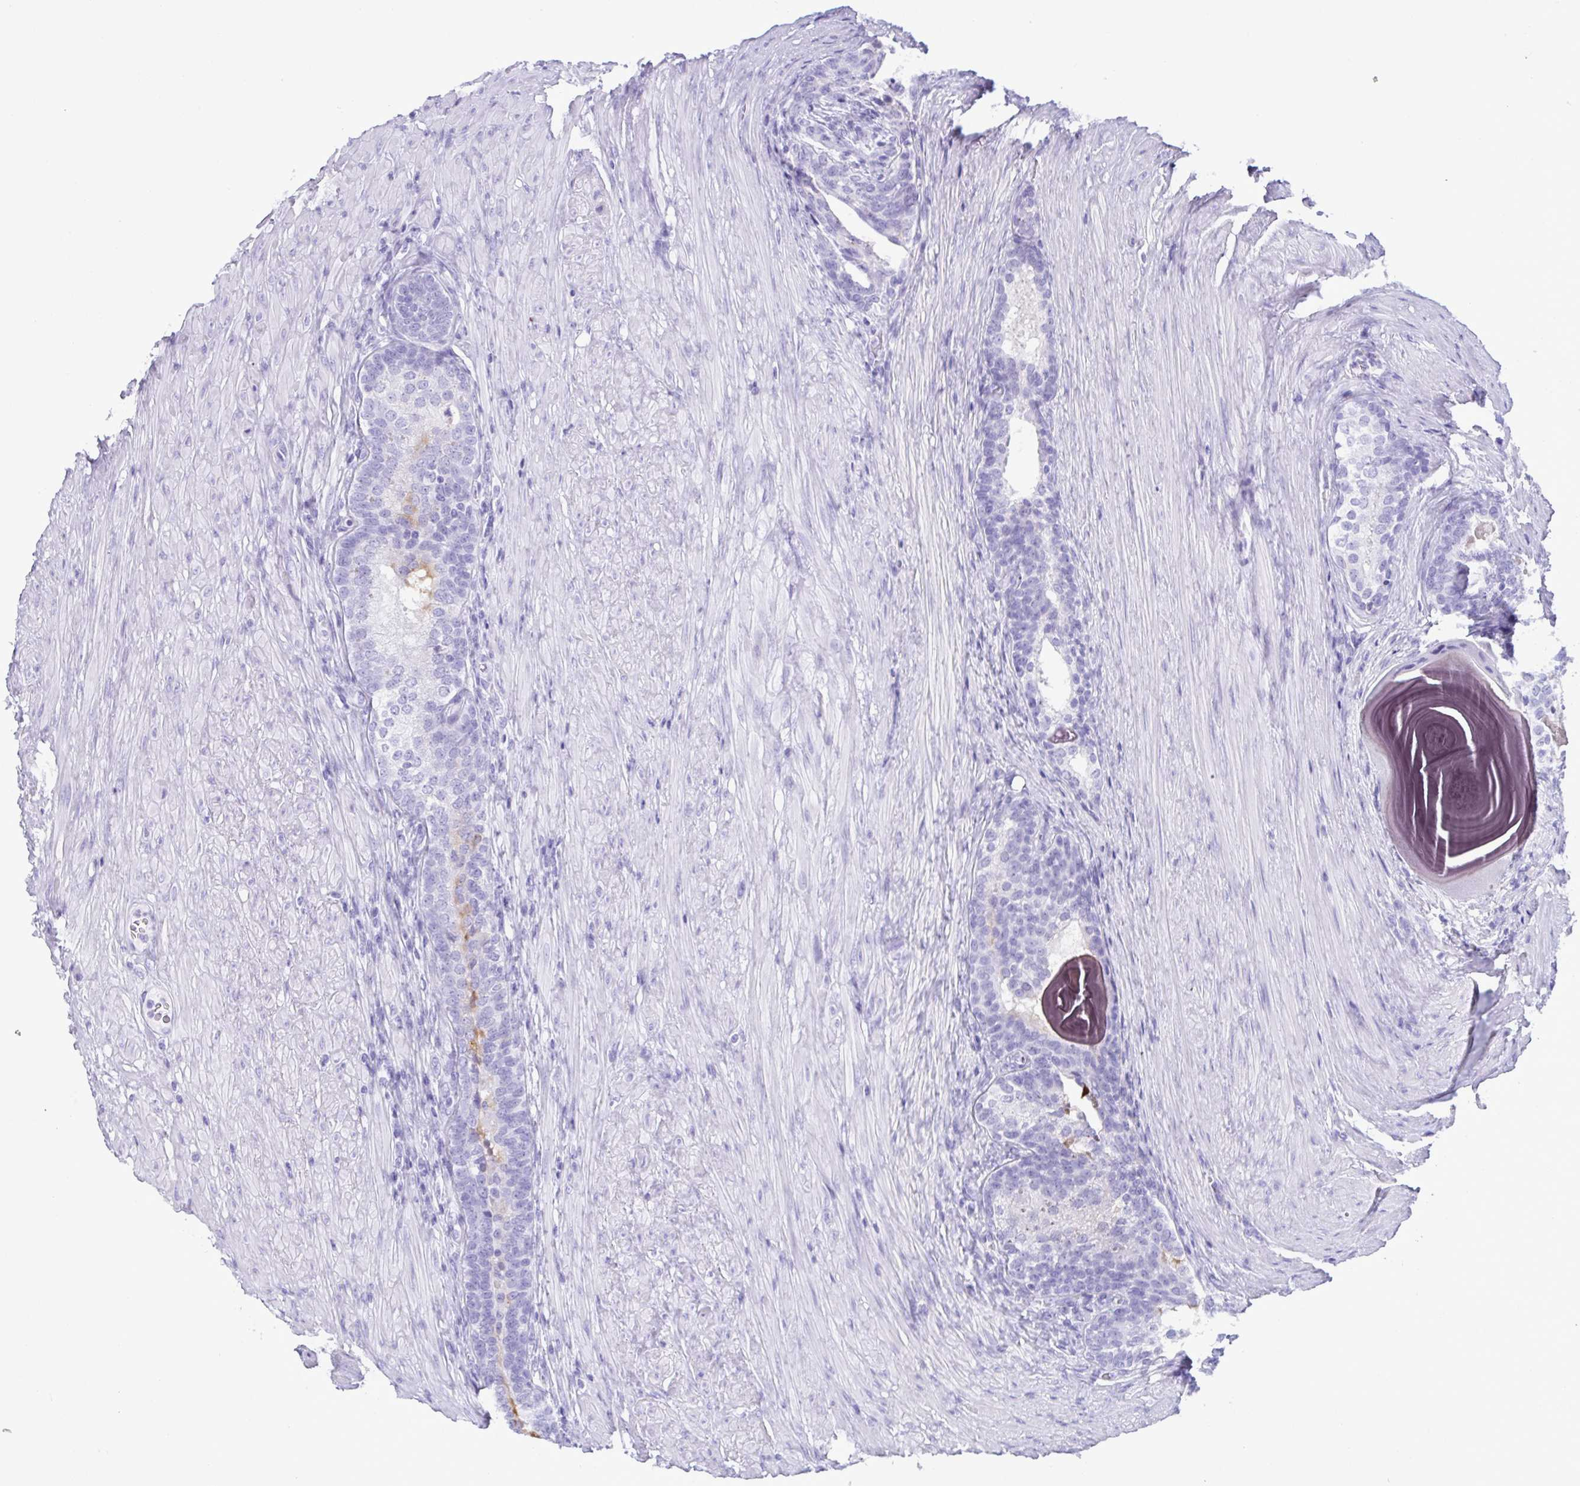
{"staining": {"intensity": "negative", "quantity": "none", "location": "none"}, "tissue": "prostate cancer", "cell_type": "Tumor cells", "image_type": "cancer", "snomed": [{"axis": "morphology", "description": "Adenocarcinoma, Low grade"}, {"axis": "topography", "description": "Prostate"}], "caption": "High power microscopy image of an immunohistochemistry photomicrograph of prostate cancer (adenocarcinoma (low-grade)), revealing no significant expression in tumor cells.", "gene": "LTF", "patient": {"sex": "male", "age": 68}}